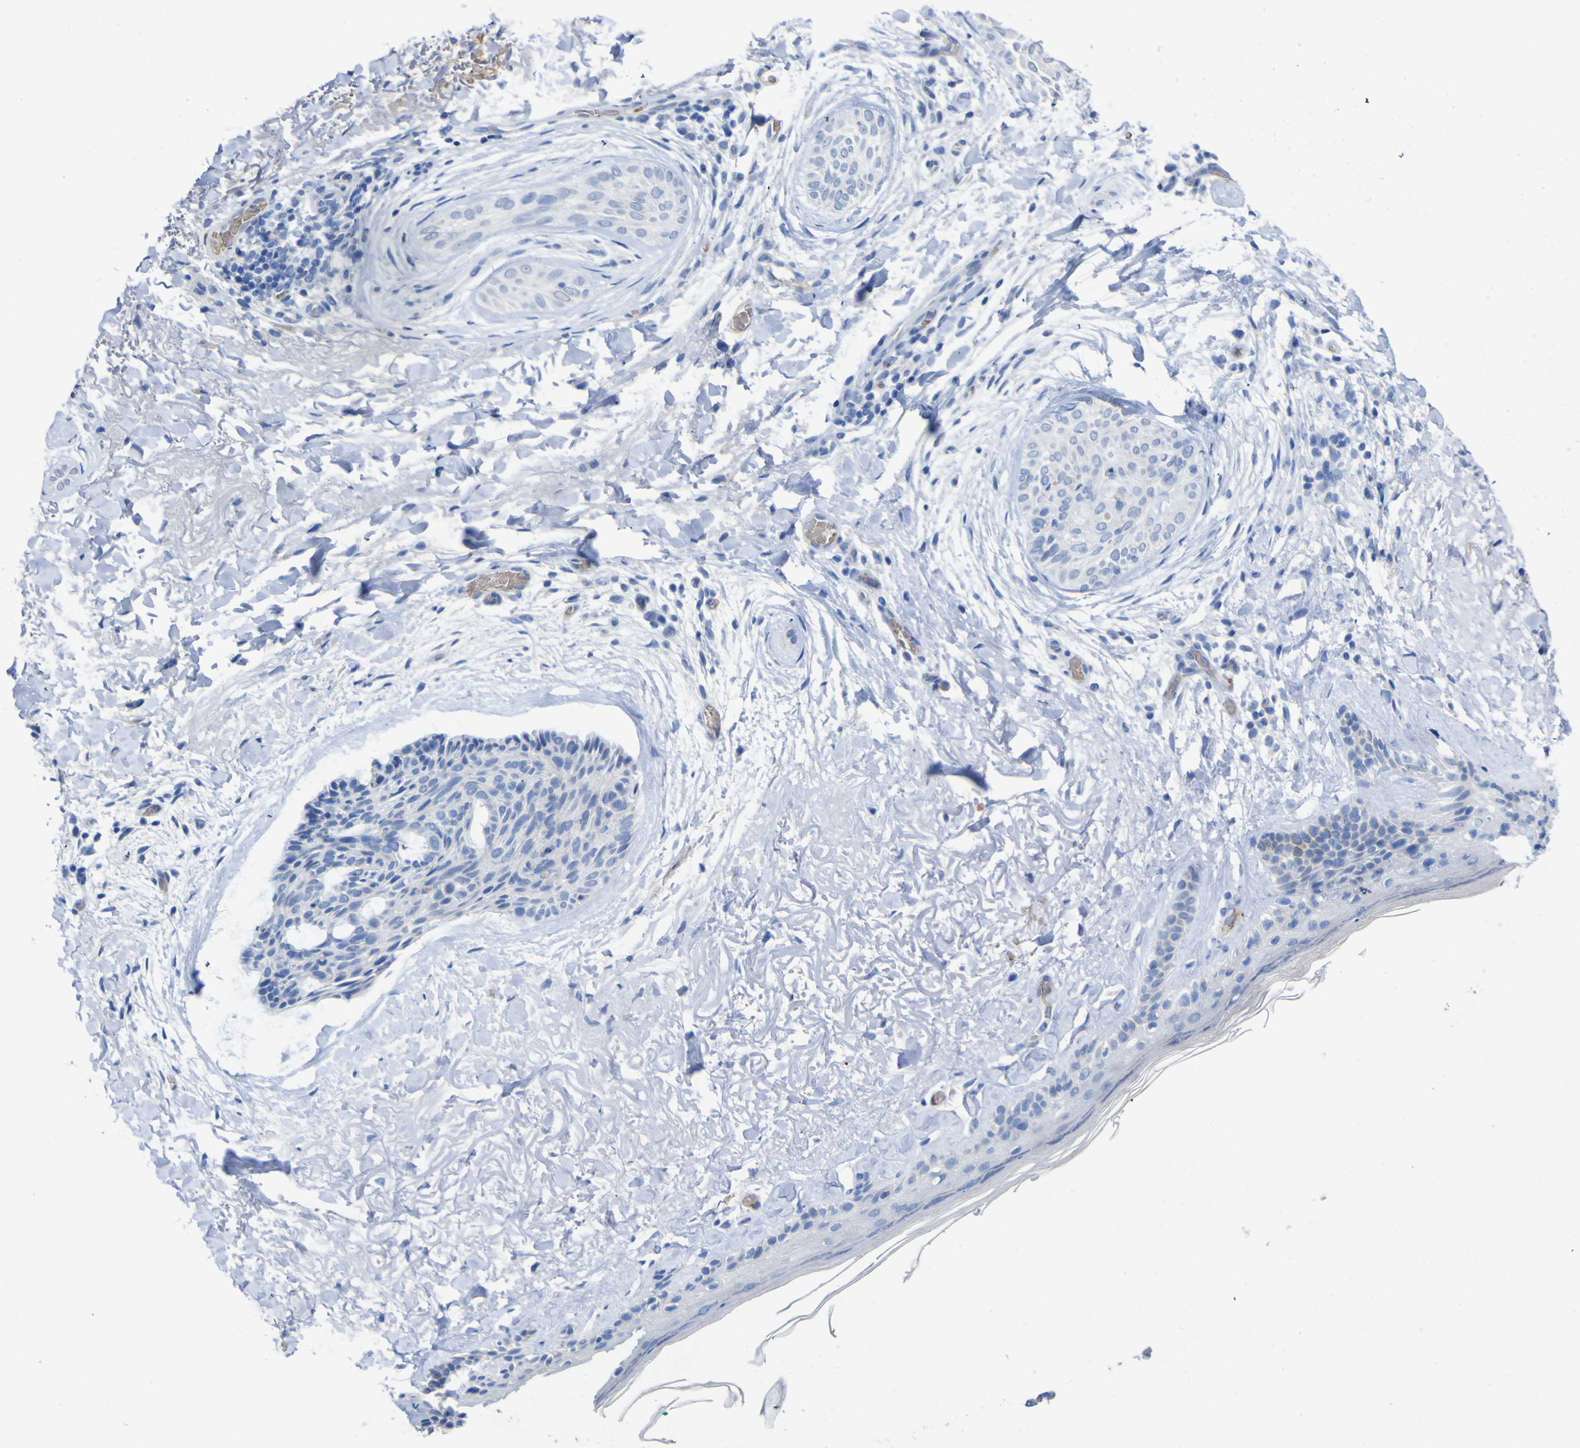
{"staining": {"intensity": "negative", "quantity": "none", "location": "none"}, "tissue": "skin cancer", "cell_type": "Tumor cells", "image_type": "cancer", "snomed": [{"axis": "morphology", "description": "Normal tissue, NOS"}, {"axis": "morphology", "description": "Basal cell carcinoma"}, {"axis": "topography", "description": "Skin"}], "caption": "Immunohistochemistry photomicrograph of neoplastic tissue: skin cancer (basal cell carcinoma) stained with DAB (3,3'-diaminobenzidine) shows no significant protein staining in tumor cells. (Stains: DAB (3,3'-diaminobenzidine) immunohistochemistry (IHC) with hematoxylin counter stain, Microscopy: brightfield microscopy at high magnification).", "gene": "GCM1", "patient": {"sex": "female", "age": 71}}